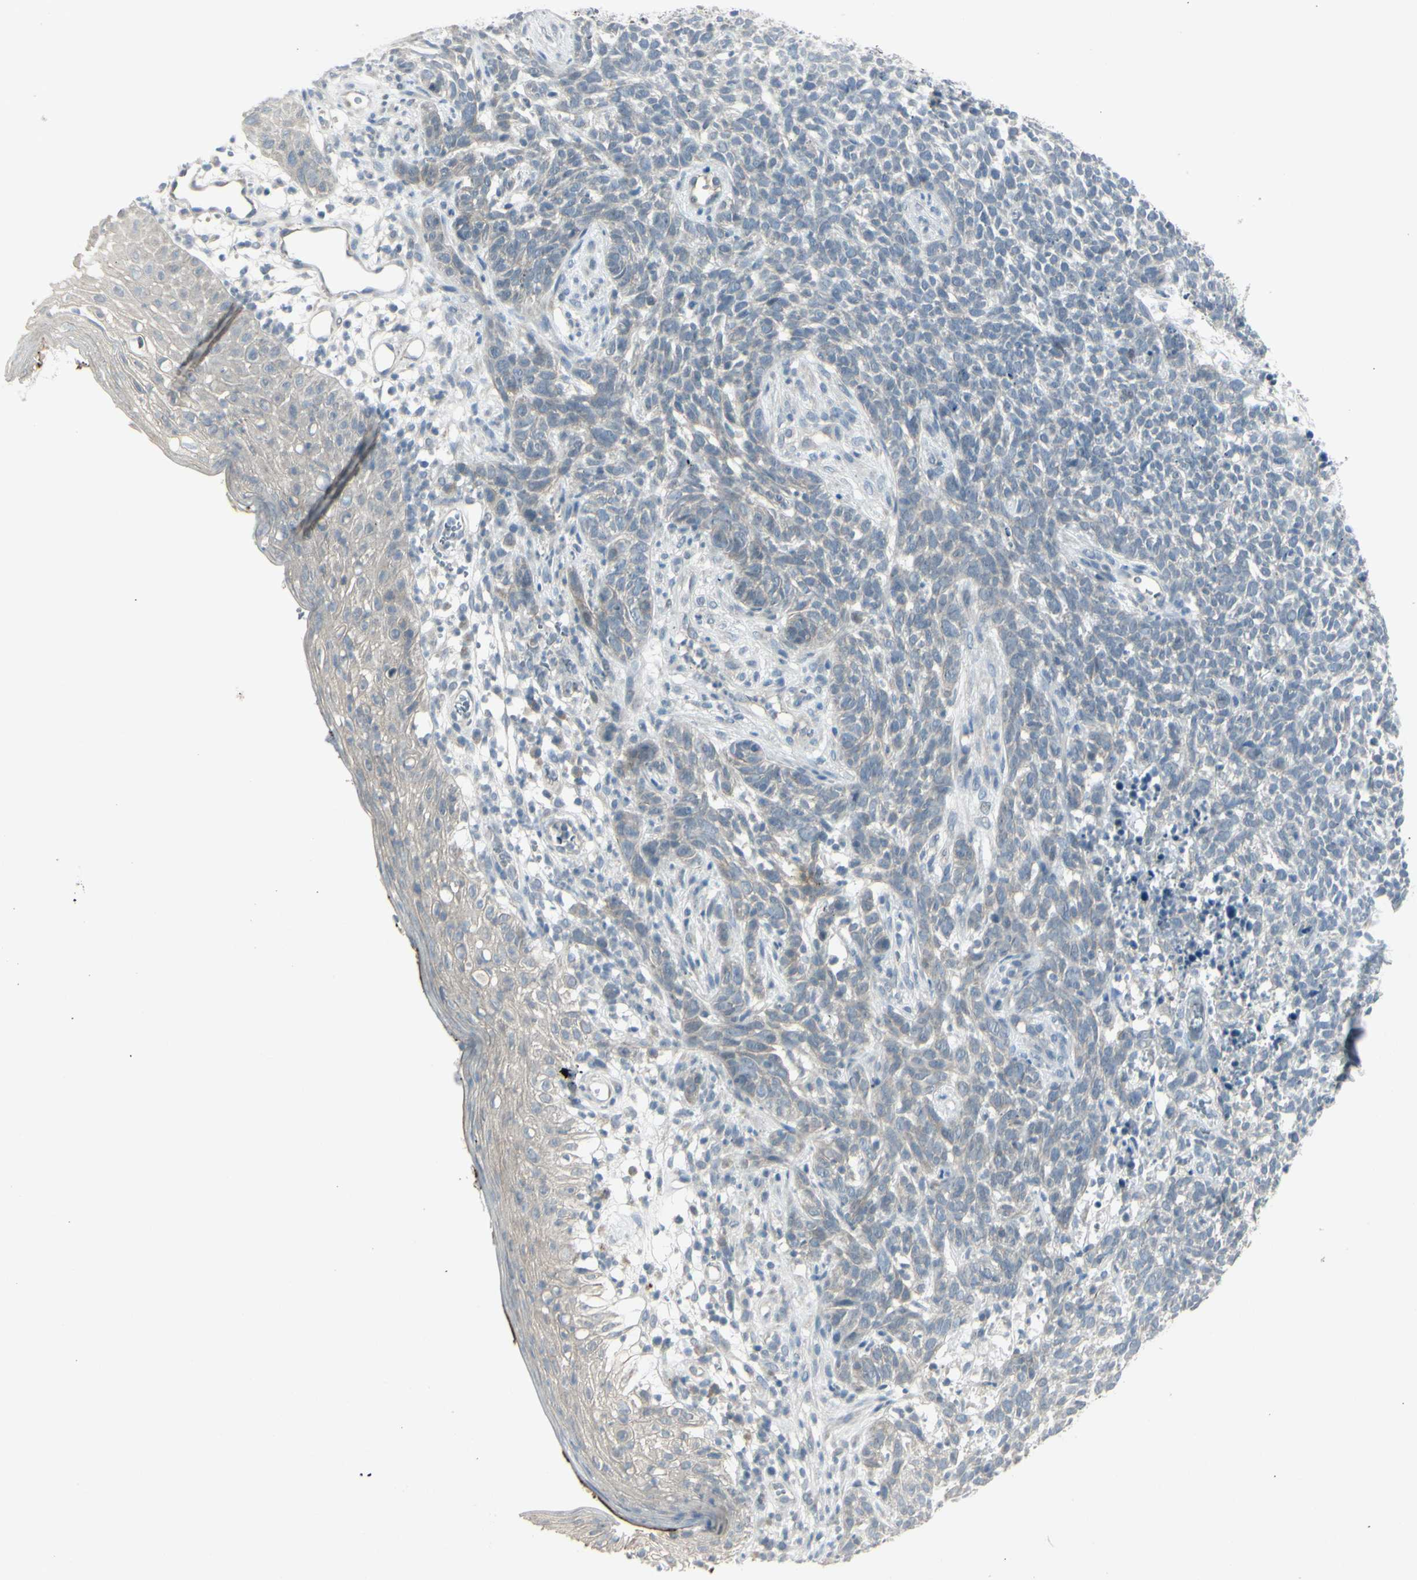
{"staining": {"intensity": "negative", "quantity": "none", "location": "none"}, "tissue": "skin cancer", "cell_type": "Tumor cells", "image_type": "cancer", "snomed": [{"axis": "morphology", "description": "Basal cell carcinoma"}, {"axis": "topography", "description": "Skin"}], "caption": "Protein analysis of basal cell carcinoma (skin) displays no significant staining in tumor cells. (Immunohistochemistry (ihc), brightfield microscopy, high magnification).", "gene": "SH3GL2", "patient": {"sex": "female", "age": 84}}